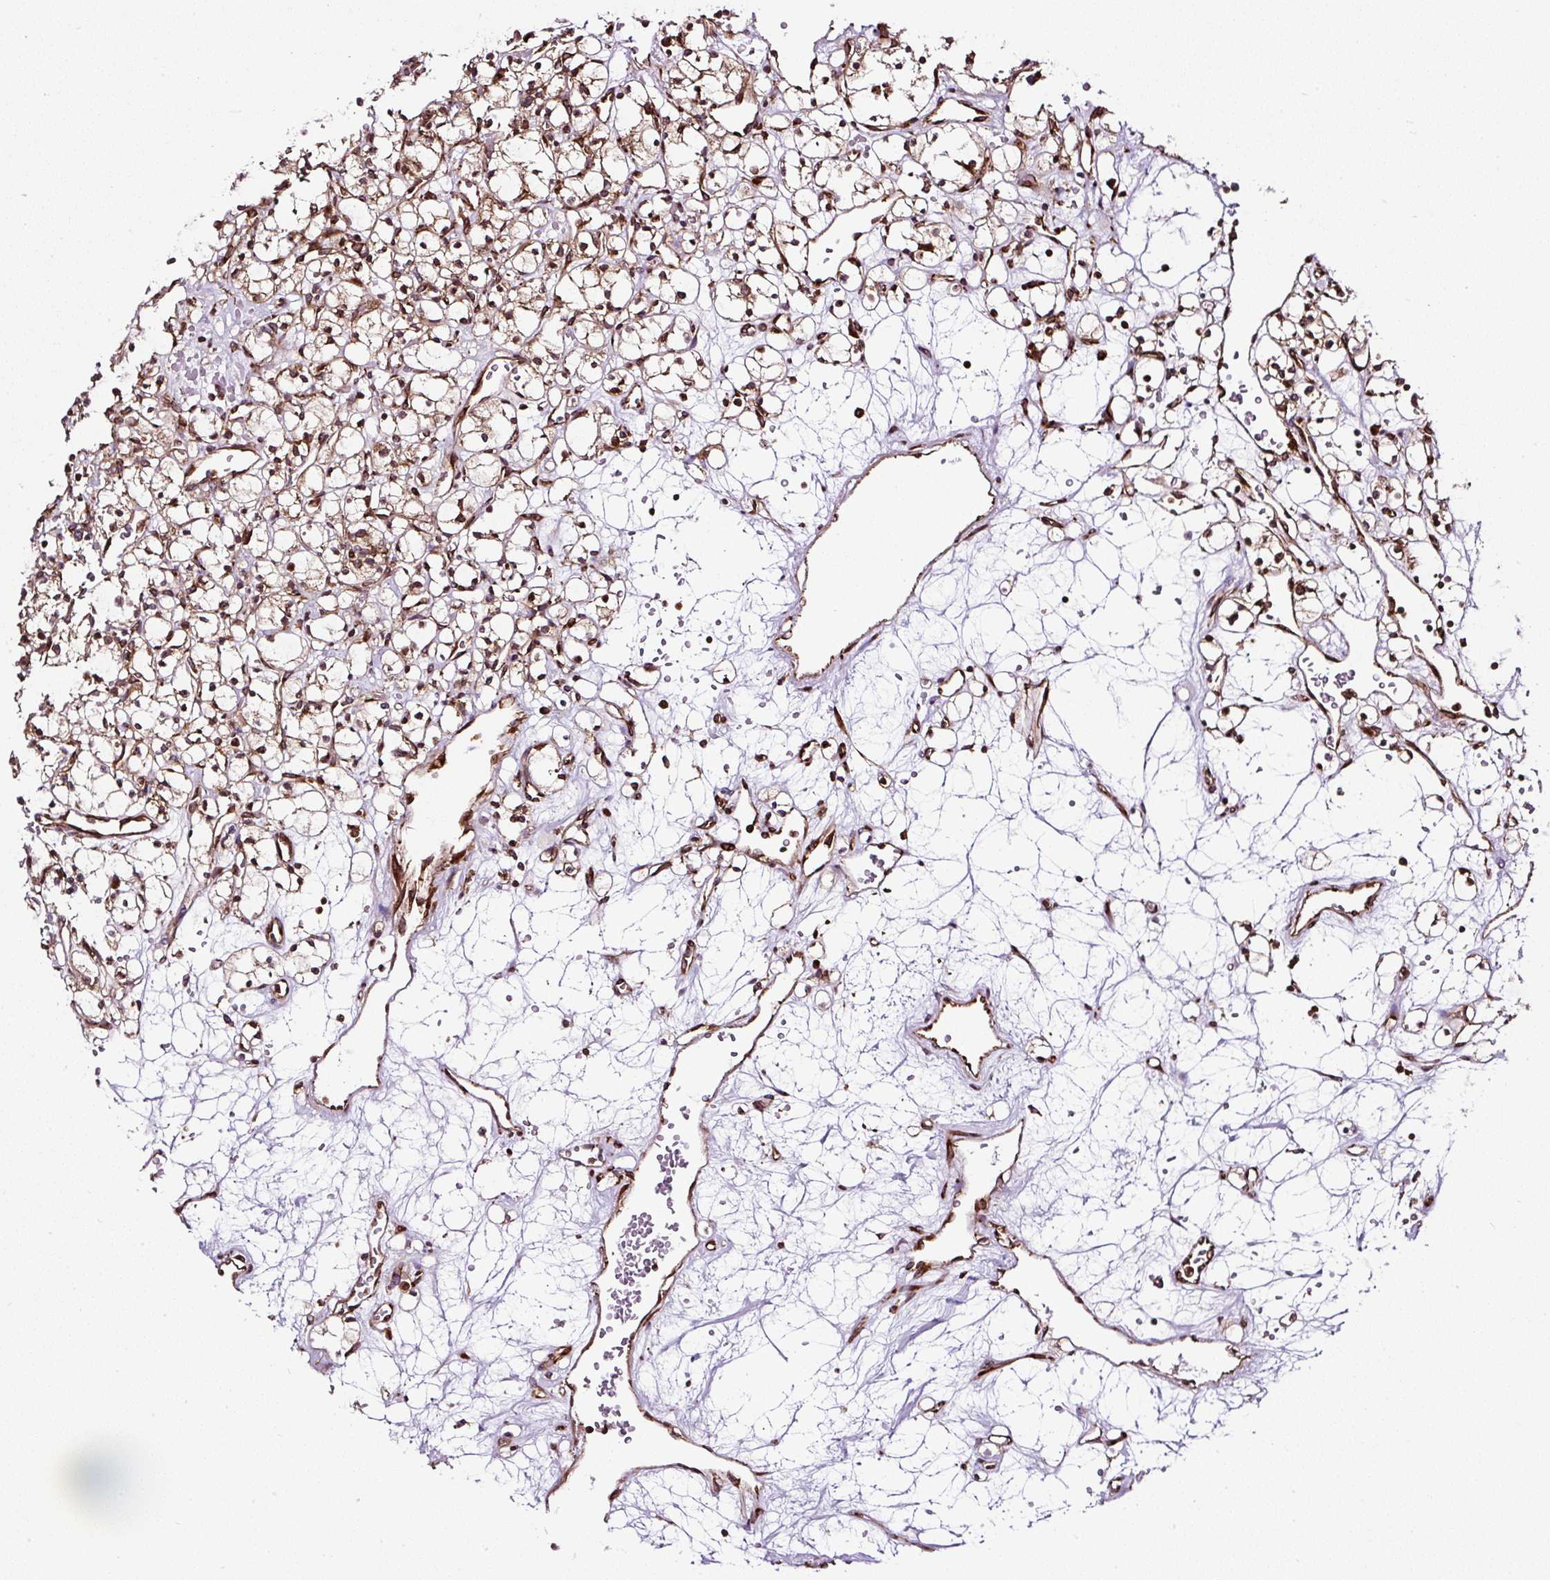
{"staining": {"intensity": "moderate", "quantity": "25%-75%", "location": "cytoplasmic/membranous,nuclear"}, "tissue": "renal cancer", "cell_type": "Tumor cells", "image_type": "cancer", "snomed": [{"axis": "morphology", "description": "Adenocarcinoma, NOS"}, {"axis": "topography", "description": "Kidney"}], "caption": "Immunohistochemical staining of human adenocarcinoma (renal) shows medium levels of moderate cytoplasmic/membranous and nuclear protein positivity in approximately 25%-75% of tumor cells. (brown staining indicates protein expression, while blue staining denotes nuclei).", "gene": "KDM4E", "patient": {"sex": "female", "age": 59}}